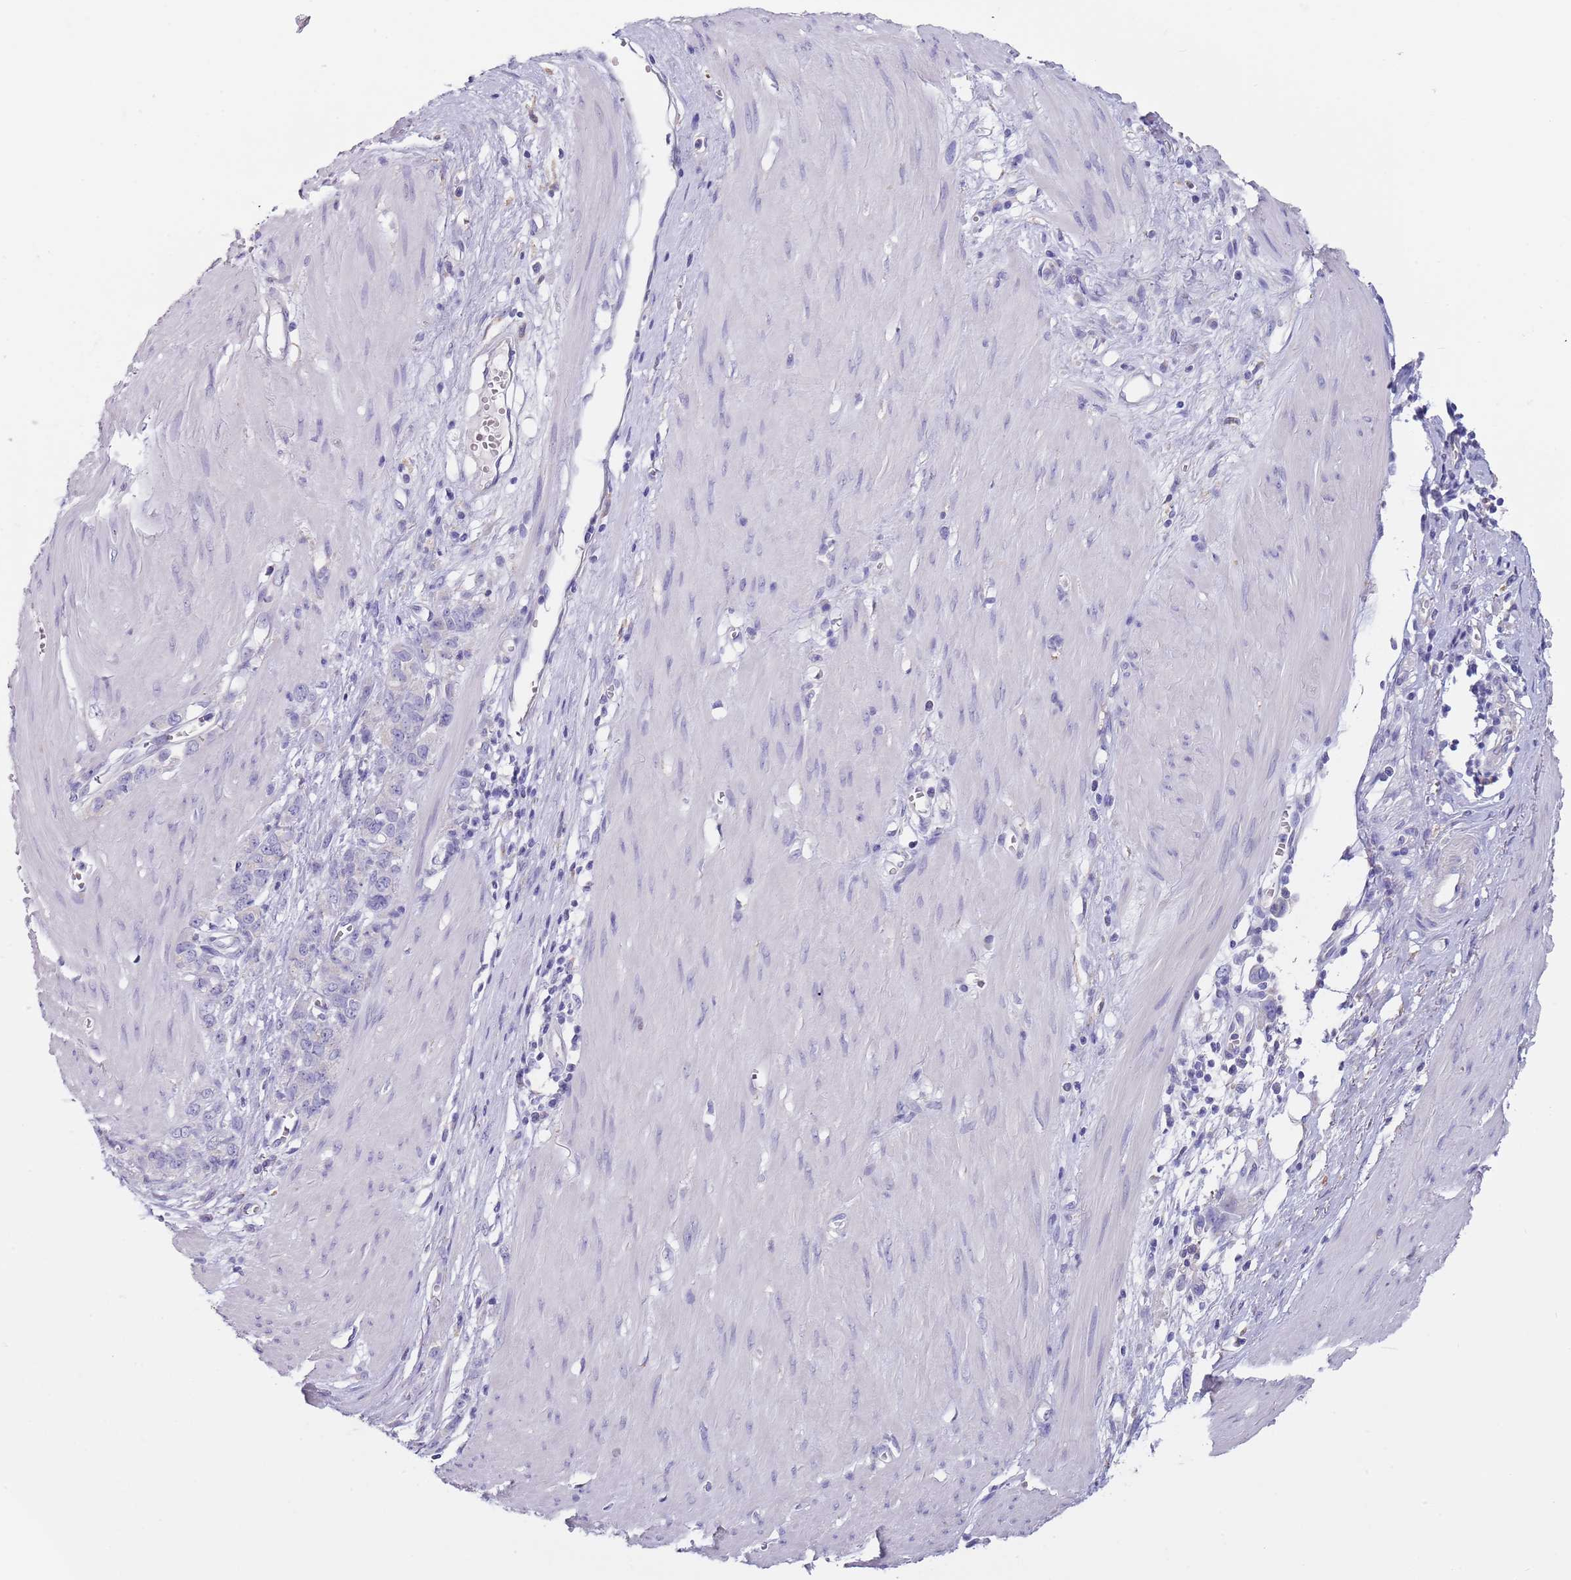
{"staining": {"intensity": "negative", "quantity": "none", "location": "none"}, "tissue": "stomach cancer", "cell_type": "Tumor cells", "image_type": "cancer", "snomed": [{"axis": "morphology", "description": "Adenocarcinoma, NOS"}, {"axis": "topography", "description": "Stomach"}], "caption": "Tumor cells are negative for brown protein staining in stomach adenocarcinoma.", "gene": "MAN1C1", "patient": {"sex": "female", "age": 76}}